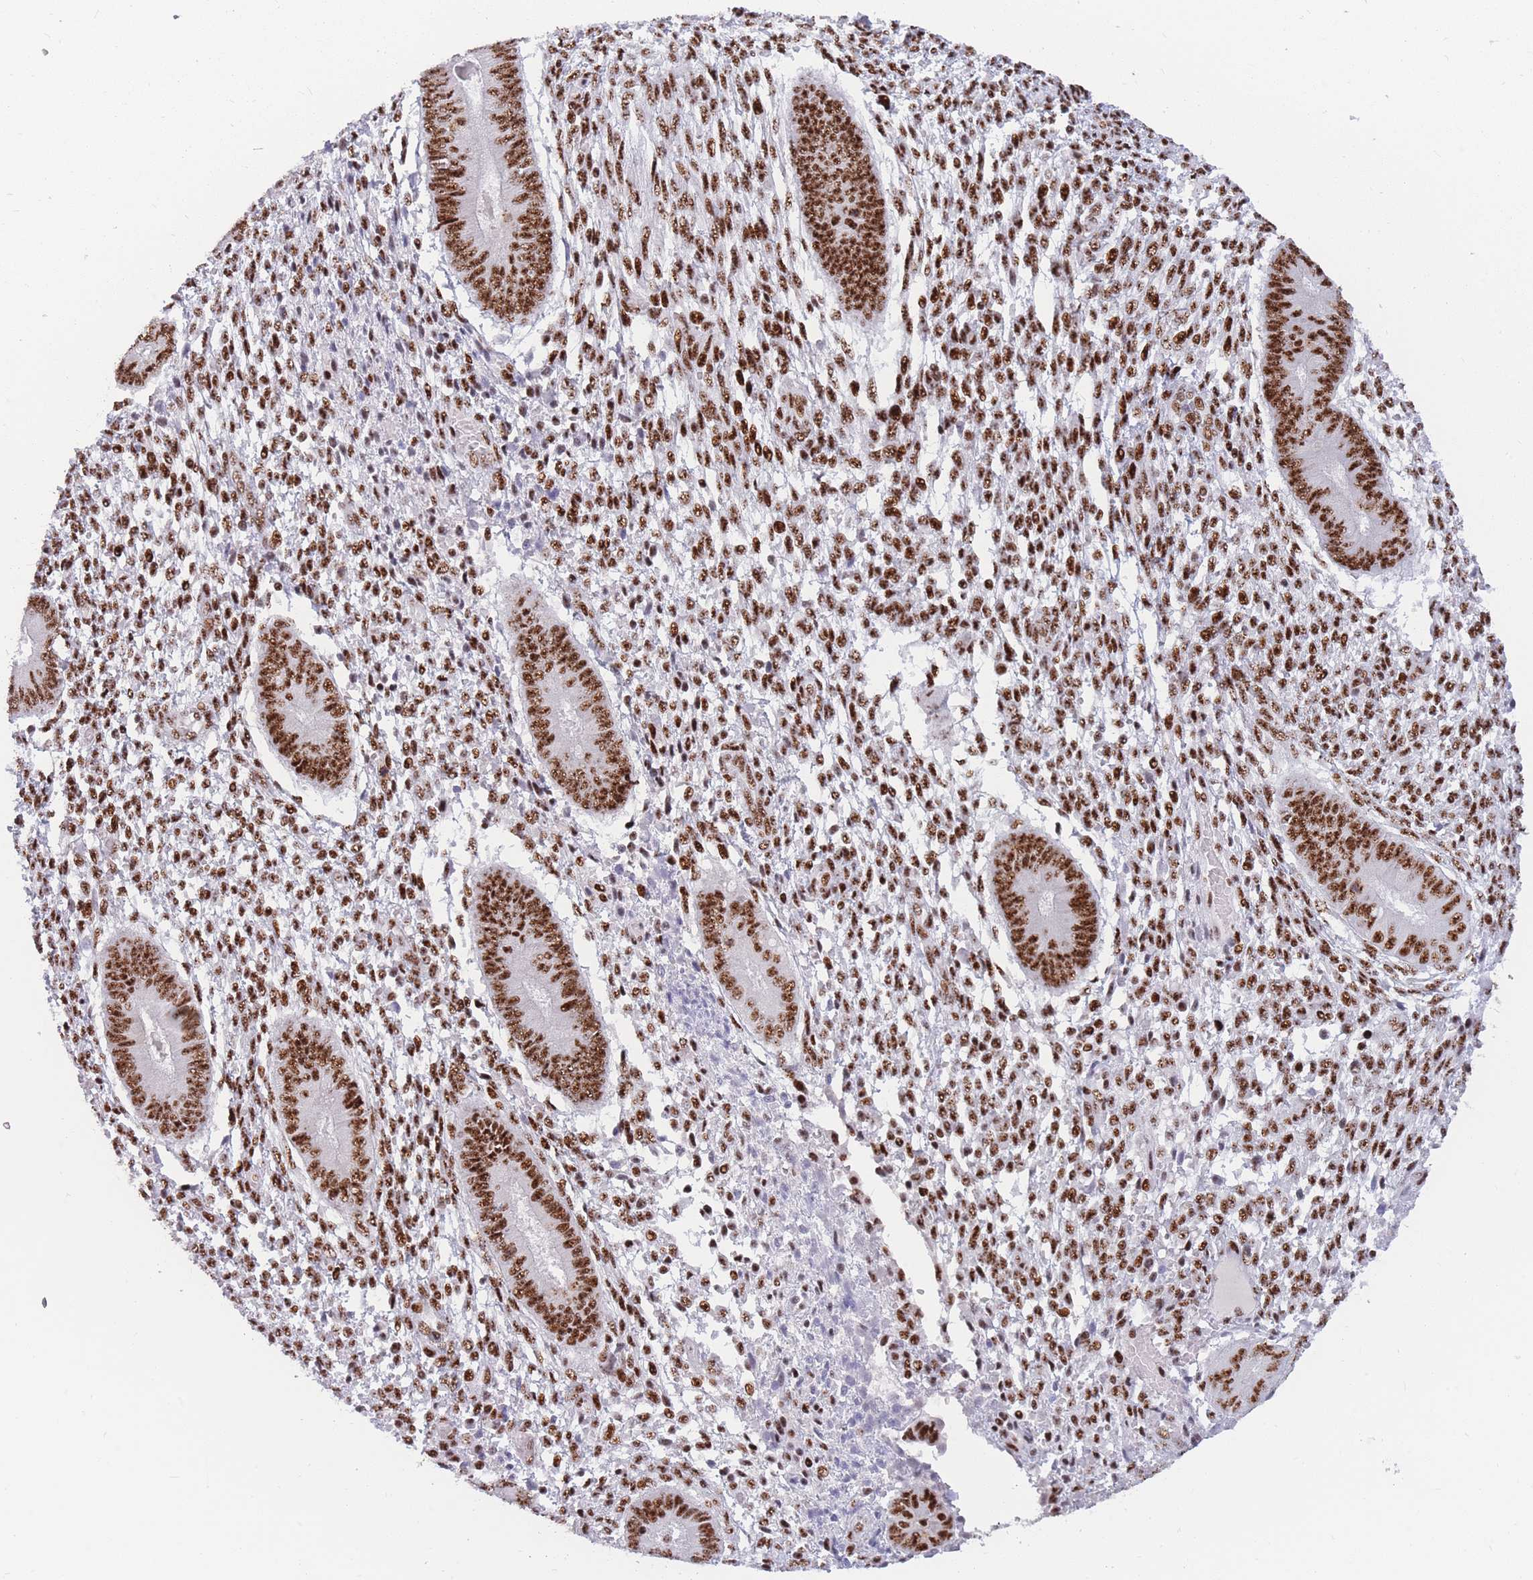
{"staining": {"intensity": "moderate", "quantity": "25%-75%", "location": "nuclear"}, "tissue": "endometrium", "cell_type": "Cells in endometrial stroma", "image_type": "normal", "snomed": [{"axis": "morphology", "description": "Normal tissue, NOS"}, {"axis": "topography", "description": "Endometrium"}], "caption": "This photomicrograph exhibits immunohistochemistry staining of normal human endometrium, with medium moderate nuclear staining in about 25%-75% of cells in endometrial stroma.", "gene": "TMEM35B", "patient": {"sex": "female", "age": 49}}